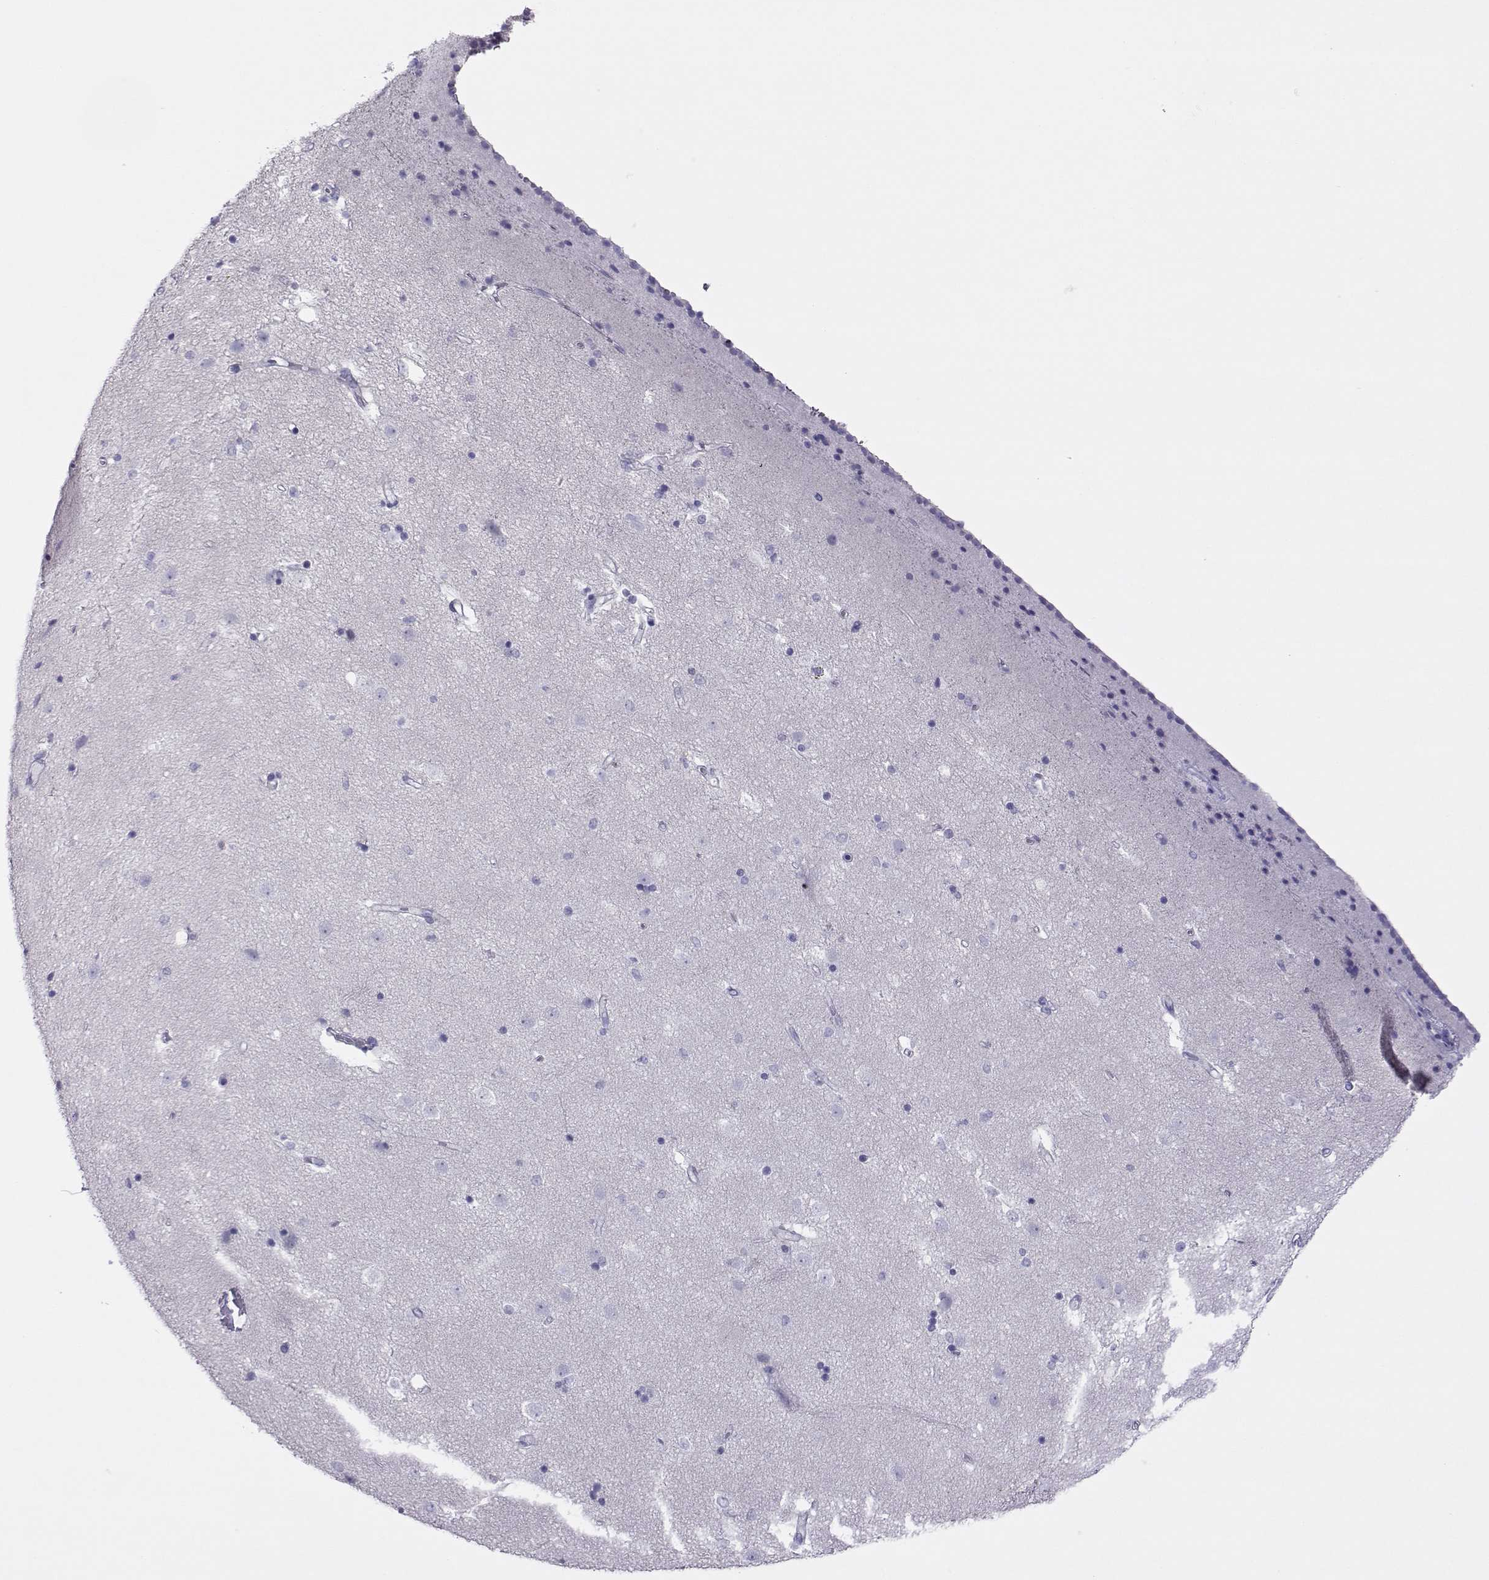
{"staining": {"intensity": "negative", "quantity": "none", "location": "none"}, "tissue": "caudate", "cell_type": "Glial cells", "image_type": "normal", "snomed": [{"axis": "morphology", "description": "Normal tissue, NOS"}, {"axis": "topography", "description": "Lateral ventricle wall"}], "caption": "The immunohistochemistry histopathology image has no significant positivity in glial cells of caudate.", "gene": "TRPM7", "patient": {"sex": "female", "age": 71}}